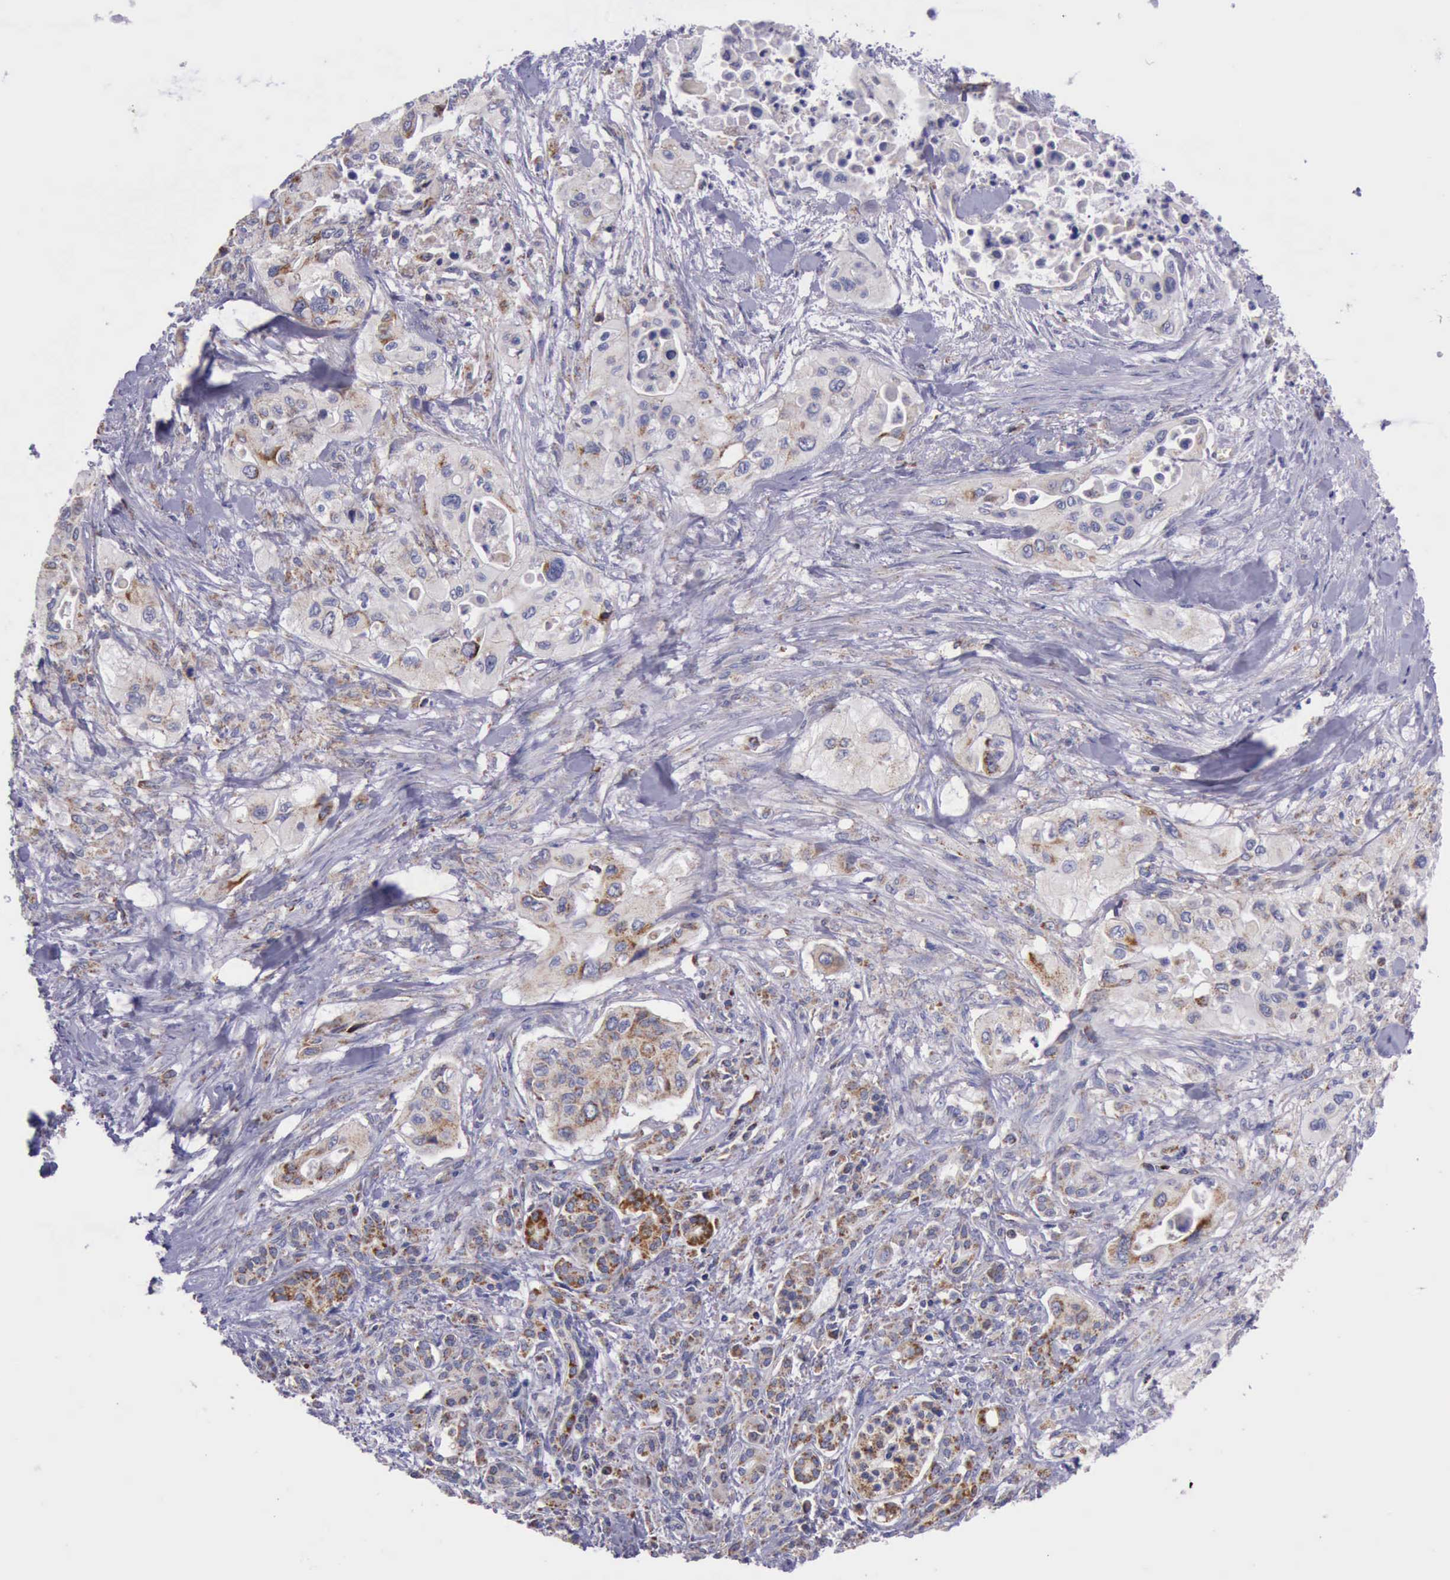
{"staining": {"intensity": "moderate", "quantity": ">75%", "location": "cytoplasmic/membranous"}, "tissue": "pancreatic cancer", "cell_type": "Tumor cells", "image_type": "cancer", "snomed": [{"axis": "morphology", "description": "Adenocarcinoma, NOS"}, {"axis": "topography", "description": "Pancreas"}], "caption": "The micrograph shows a brown stain indicating the presence of a protein in the cytoplasmic/membranous of tumor cells in adenocarcinoma (pancreatic).", "gene": "TXN2", "patient": {"sex": "male", "age": 77}}